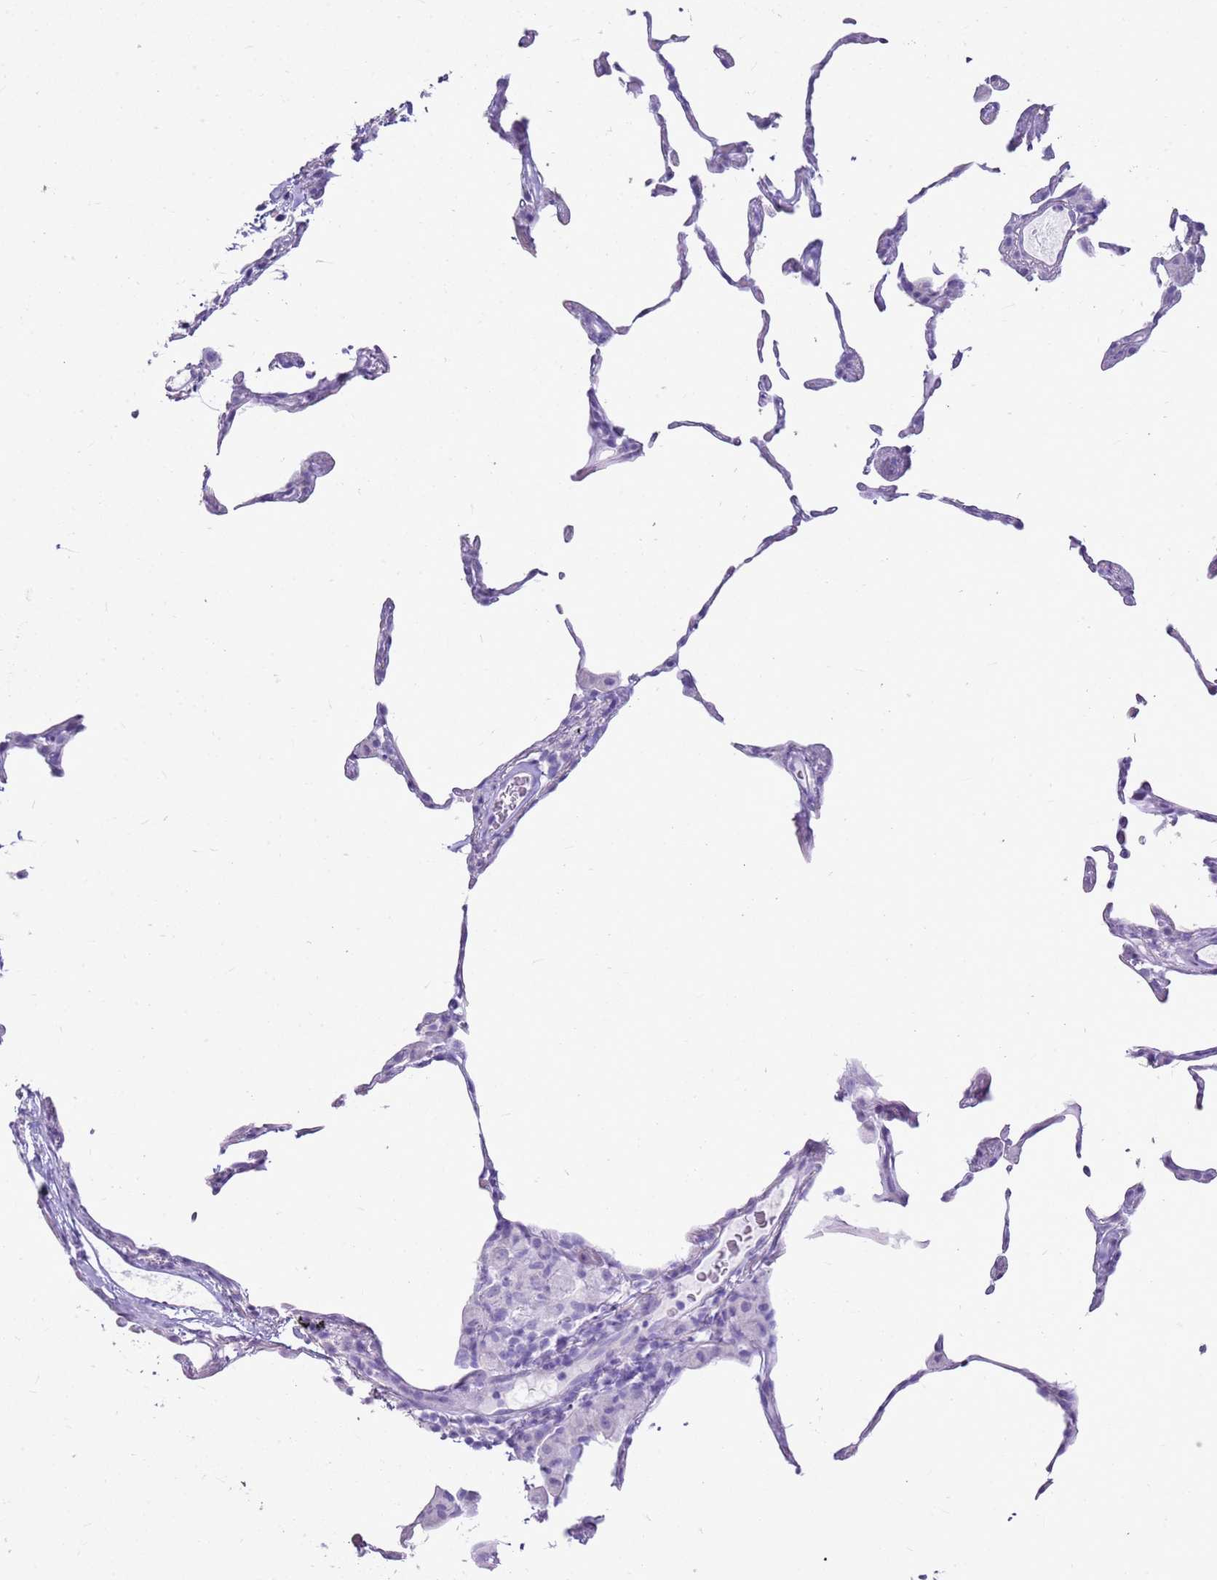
{"staining": {"intensity": "negative", "quantity": "none", "location": "none"}, "tissue": "lung", "cell_type": "Alveolar cells", "image_type": "normal", "snomed": [{"axis": "morphology", "description": "Normal tissue, NOS"}, {"axis": "topography", "description": "Lung"}], "caption": "DAB (3,3'-diaminobenzidine) immunohistochemical staining of normal human lung demonstrates no significant expression in alveolar cells.", "gene": "CA8", "patient": {"sex": "female", "age": 57}}